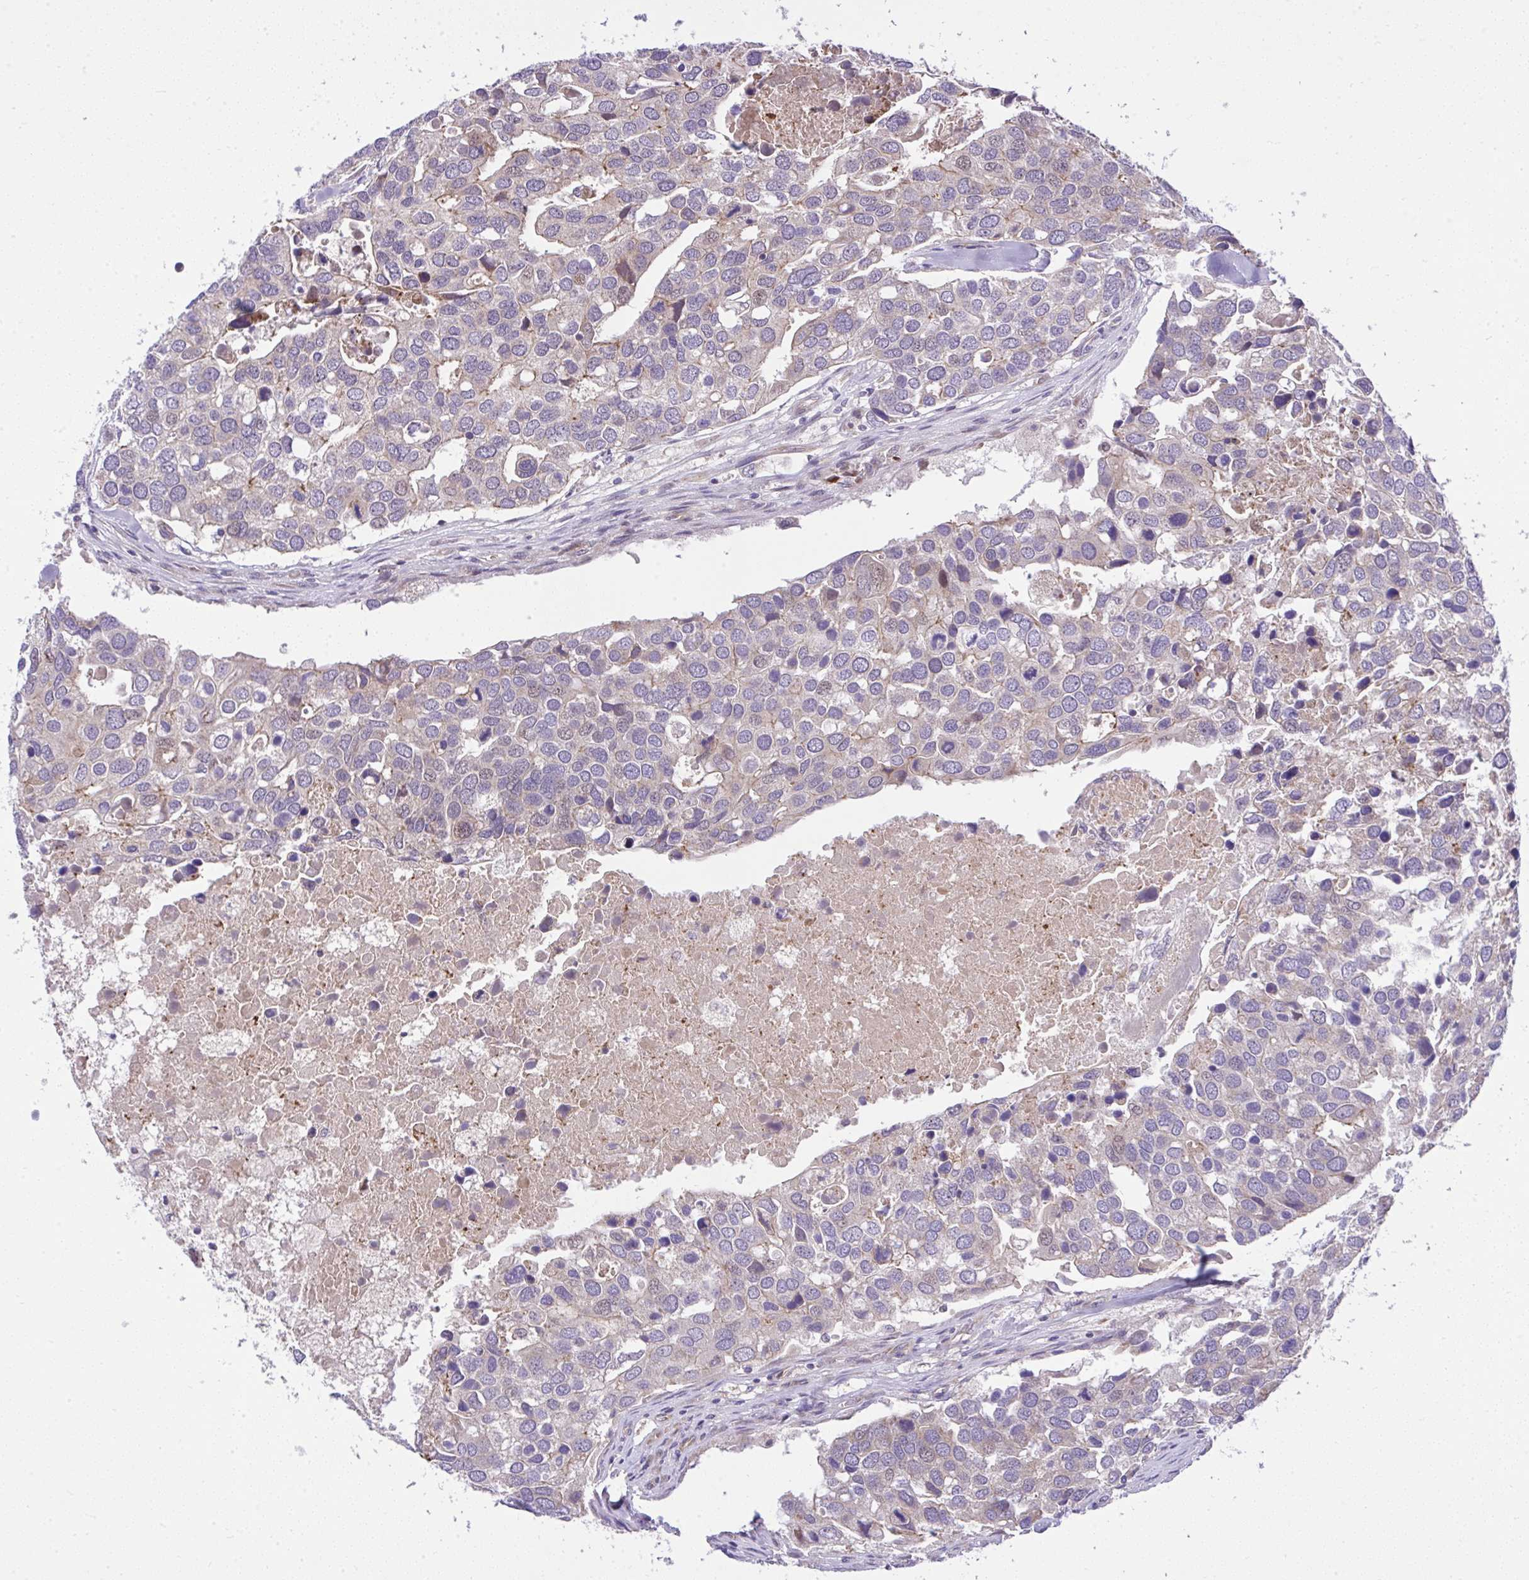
{"staining": {"intensity": "weak", "quantity": "<25%", "location": "cytoplasmic/membranous"}, "tissue": "breast cancer", "cell_type": "Tumor cells", "image_type": "cancer", "snomed": [{"axis": "morphology", "description": "Duct carcinoma"}, {"axis": "topography", "description": "Breast"}], "caption": "Breast cancer stained for a protein using immunohistochemistry (IHC) demonstrates no expression tumor cells.", "gene": "CHIA", "patient": {"sex": "female", "age": 83}}